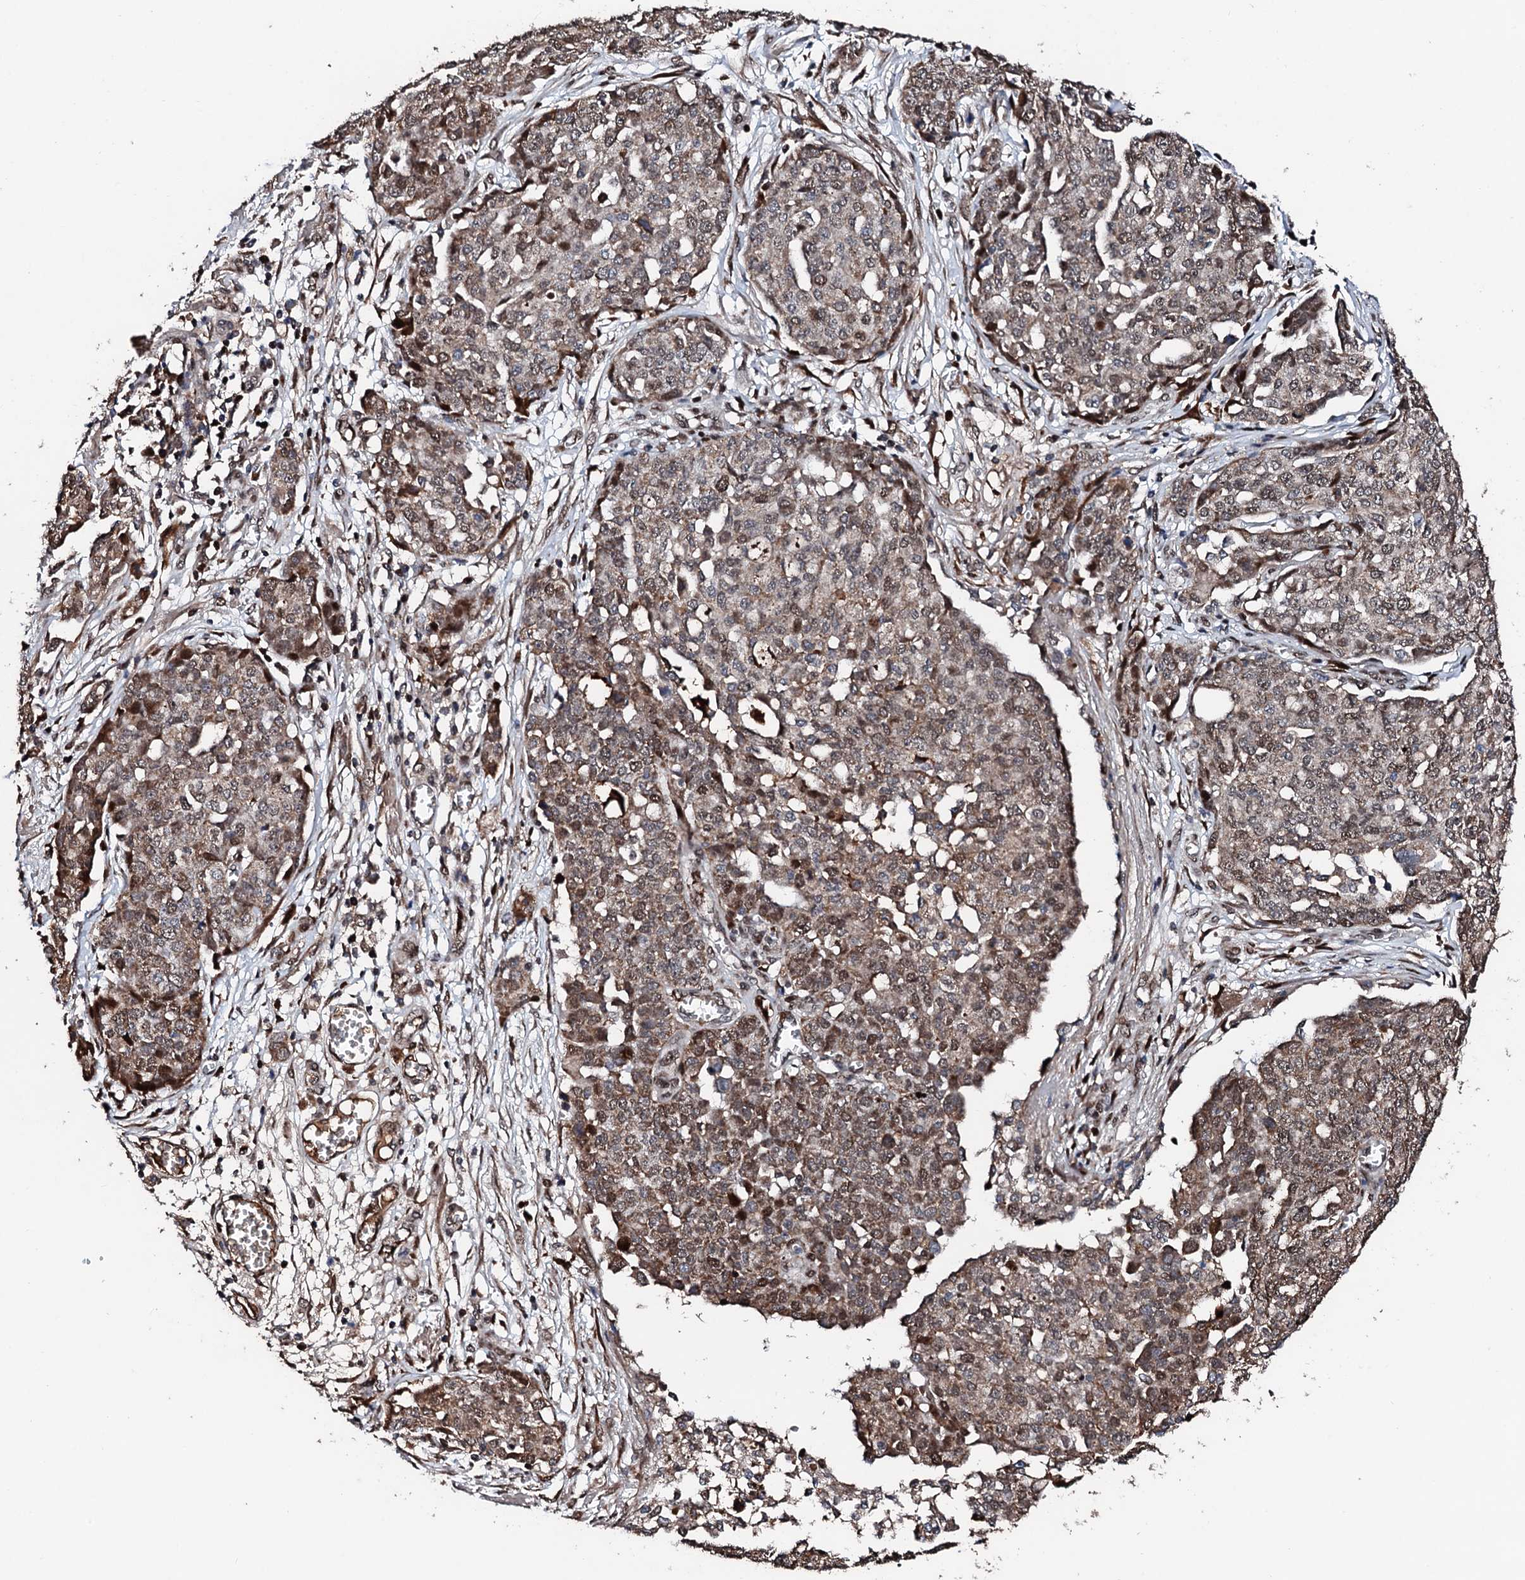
{"staining": {"intensity": "moderate", "quantity": ">75%", "location": "nuclear"}, "tissue": "ovarian cancer", "cell_type": "Tumor cells", "image_type": "cancer", "snomed": [{"axis": "morphology", "description": "Cystadenocarcinoma, serous, NOS"}, {"axis": "topography", "description": "Soft tissue"}, {"axis": "topography", "description": "Ovary"}], "caption": "Ovarian cancer (serous cystadenocarcinoma) stained with DAB IHC displays medium levels of moderate nuclear positivity in approximately >75% of tumor cells.", "gene": "KIF18A", "patient": {"sex": "female", "age": 57}}